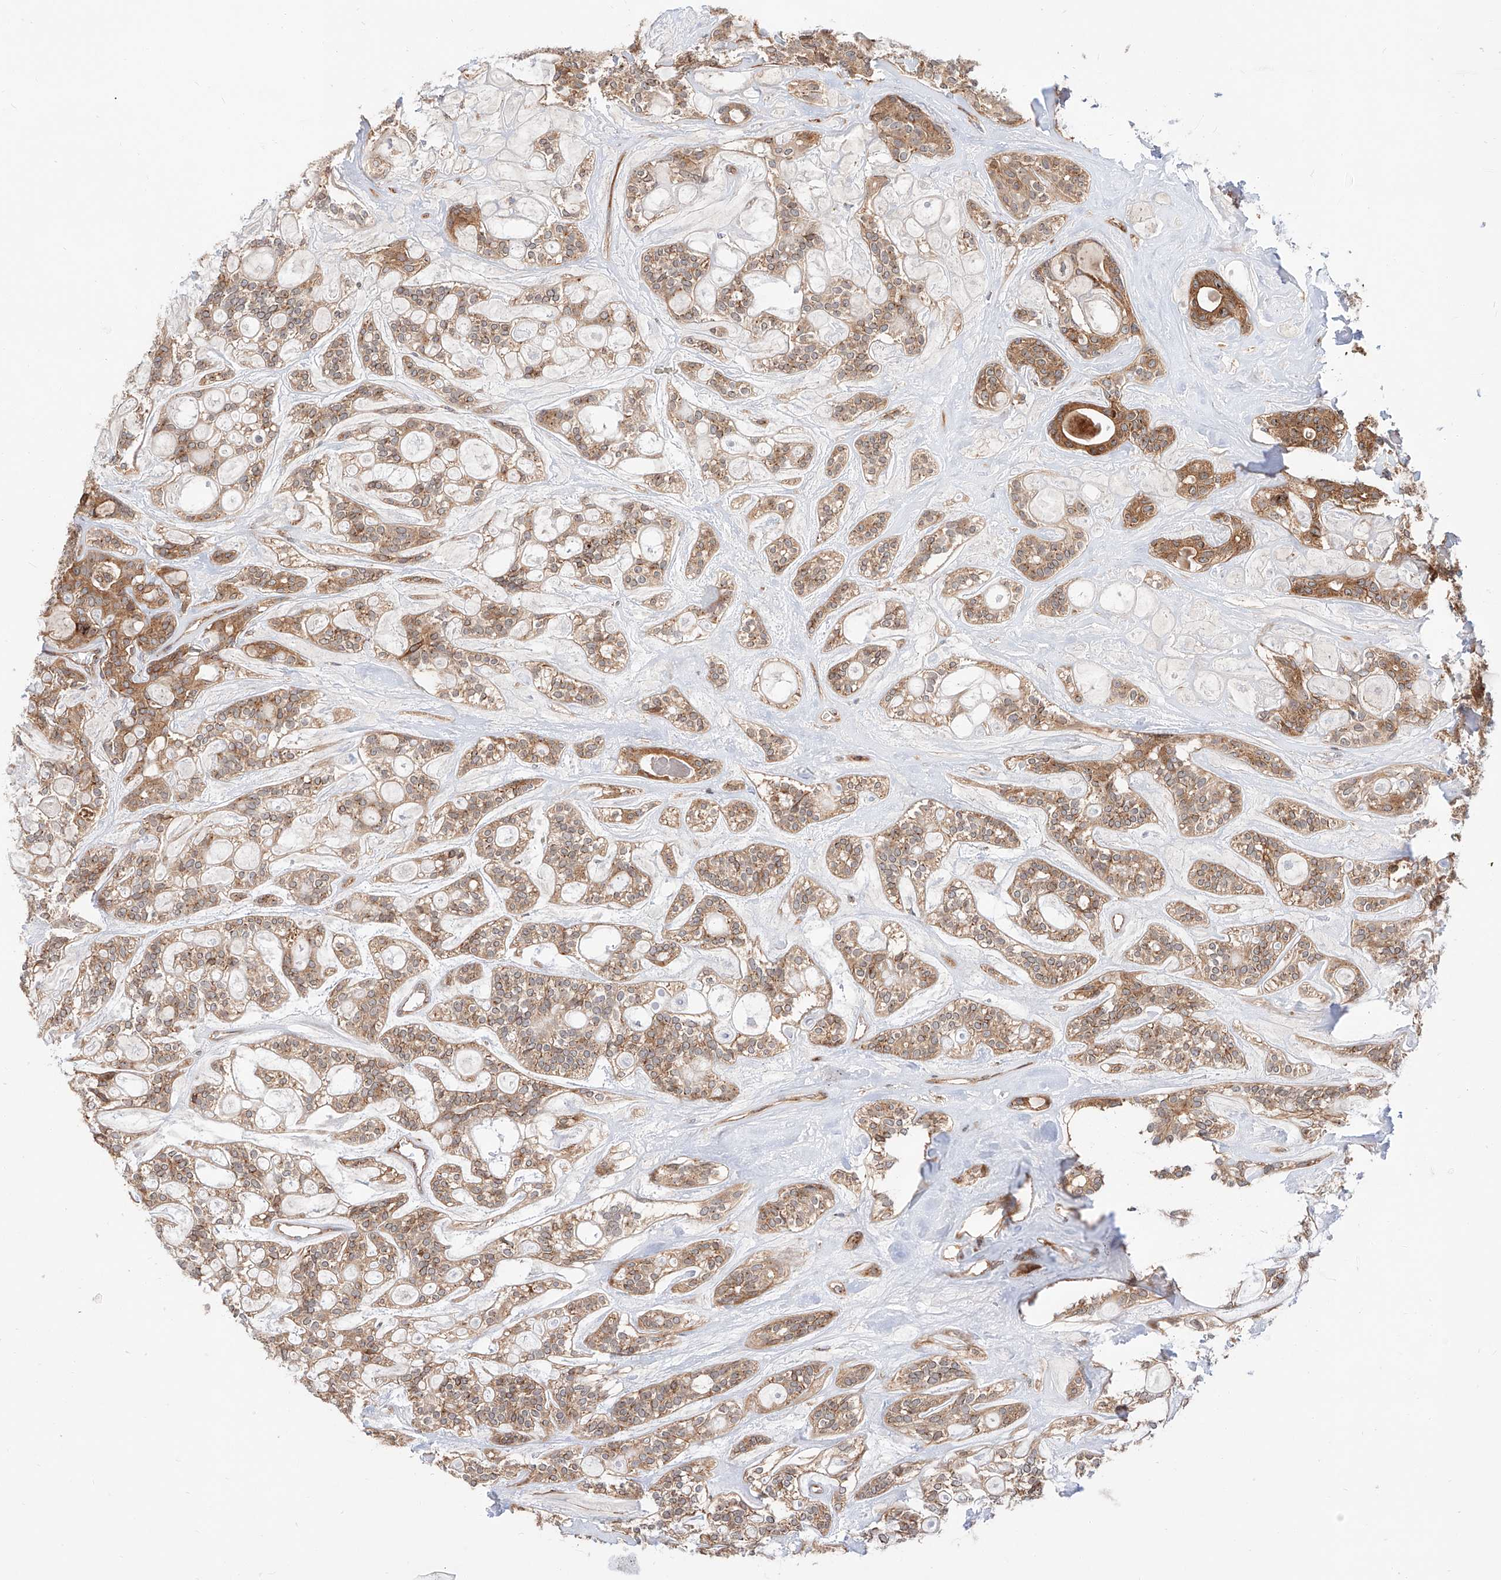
{"staining": {"intensity": "moderate", "quantity": ">75%", "location": "cytoplasmic/membranous"}, "tissue": "head and neck cancer", "cell_type": "Tumor cells", "image_type": "cancer", "snomed": [{"axis": "morphology", "description": "Adenocarcinoma, NOS"}, {"axis": "topography", "description": "Head-Neck"}], "caption": "This photomicrograph reveals adenocarcinoma (head and neck) stained with IHC to label a protein in brown. The cytoplasmic/membranous of tumor cells show moderate positivity for the protein. Nuclei are counter-stained blue.", "gene": "ISCA2", "patient": {"sex": "male", "age": 66}}